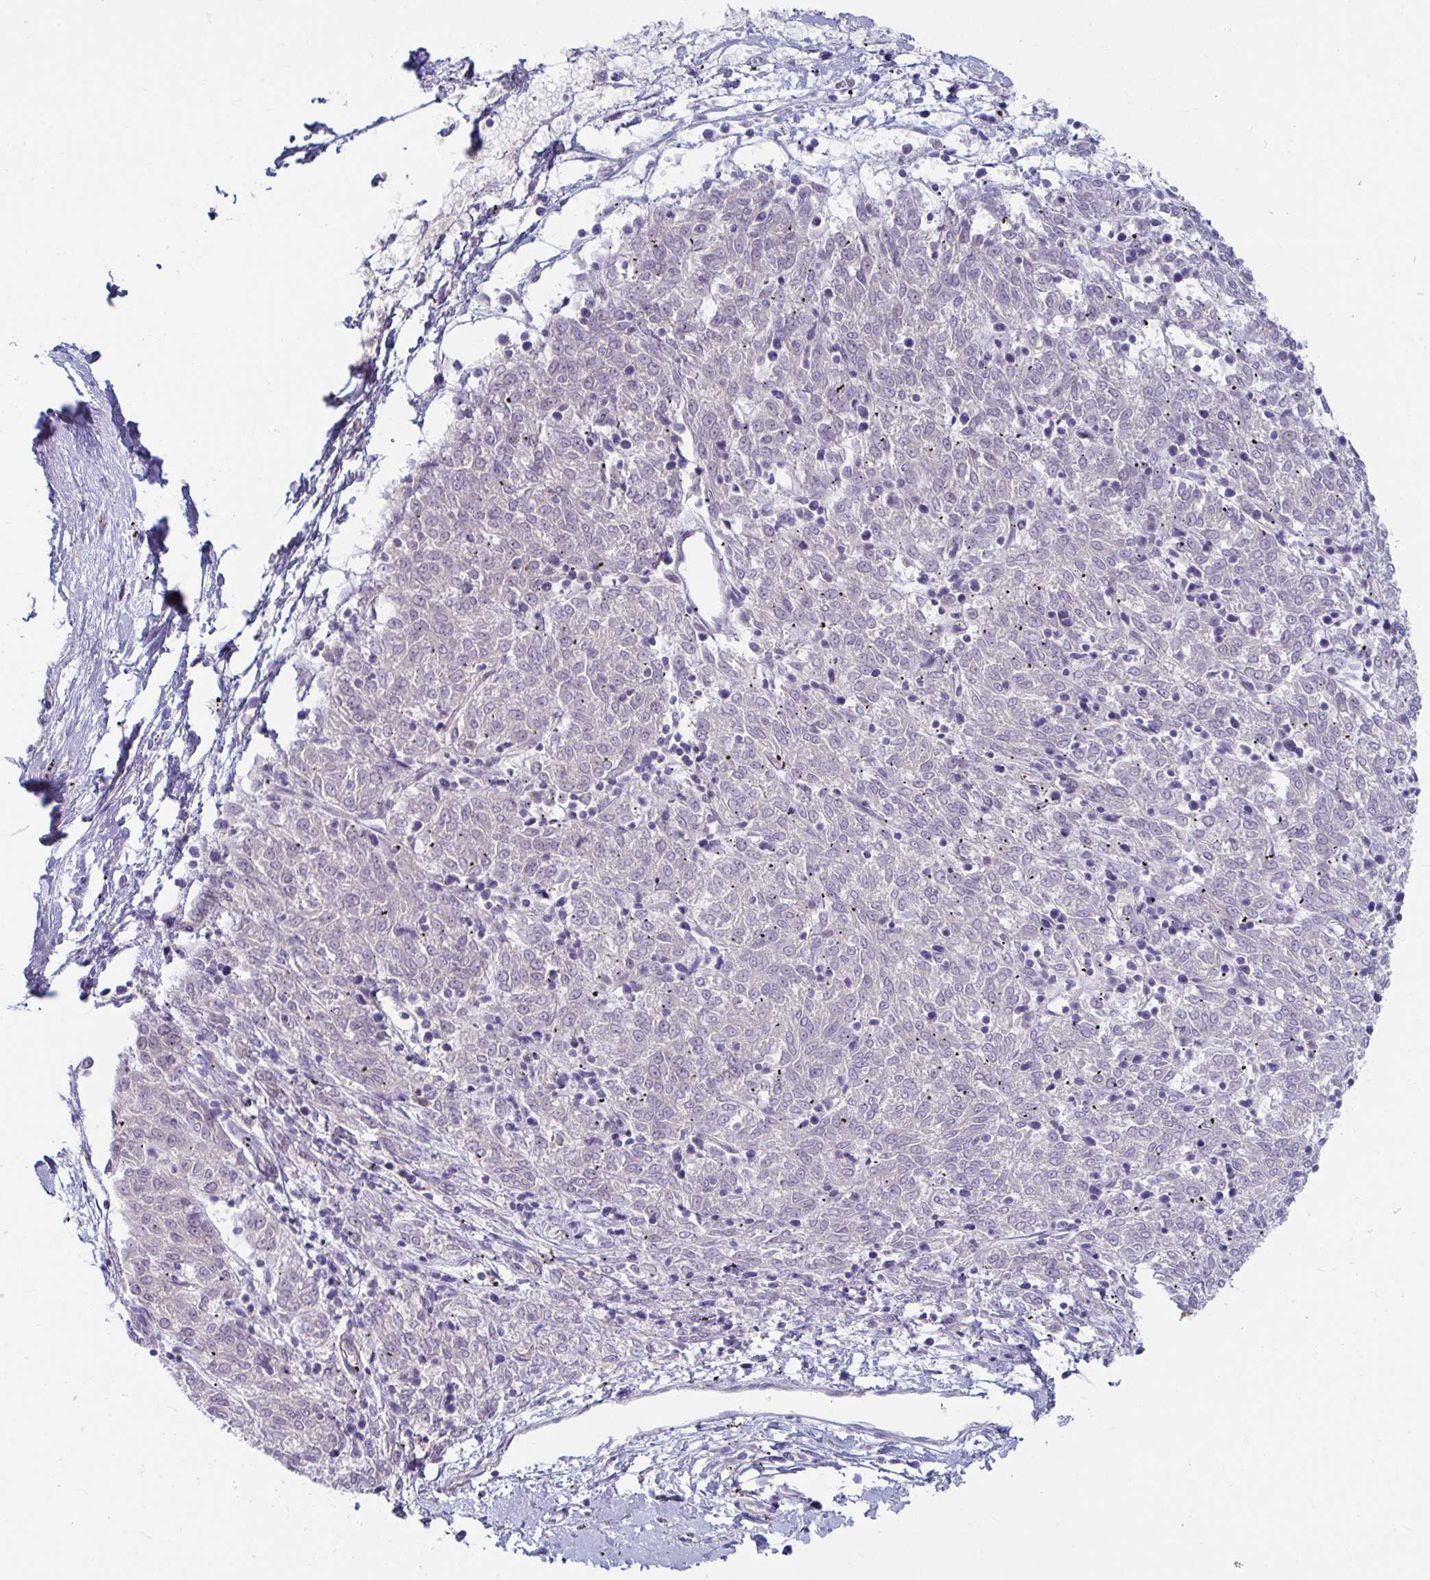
{"staining": {"intensity": "negative", "quantity": "none", "location": "none"}, "tissue": "melanoma", "cell_type": "Tumor cells", "image_type": "cancer", "snomed": [{"axis": "morphology", "description": "Malignant melanoma, NOS"}, {"axis": "topography", "description": "Skin"}], "caption": "Tumor cells are negative for protein expression in human malignant melanoma. Nuclei are stained in blue.", "gene": "NPY", "patient": {"sex": "female", "age": 72}}